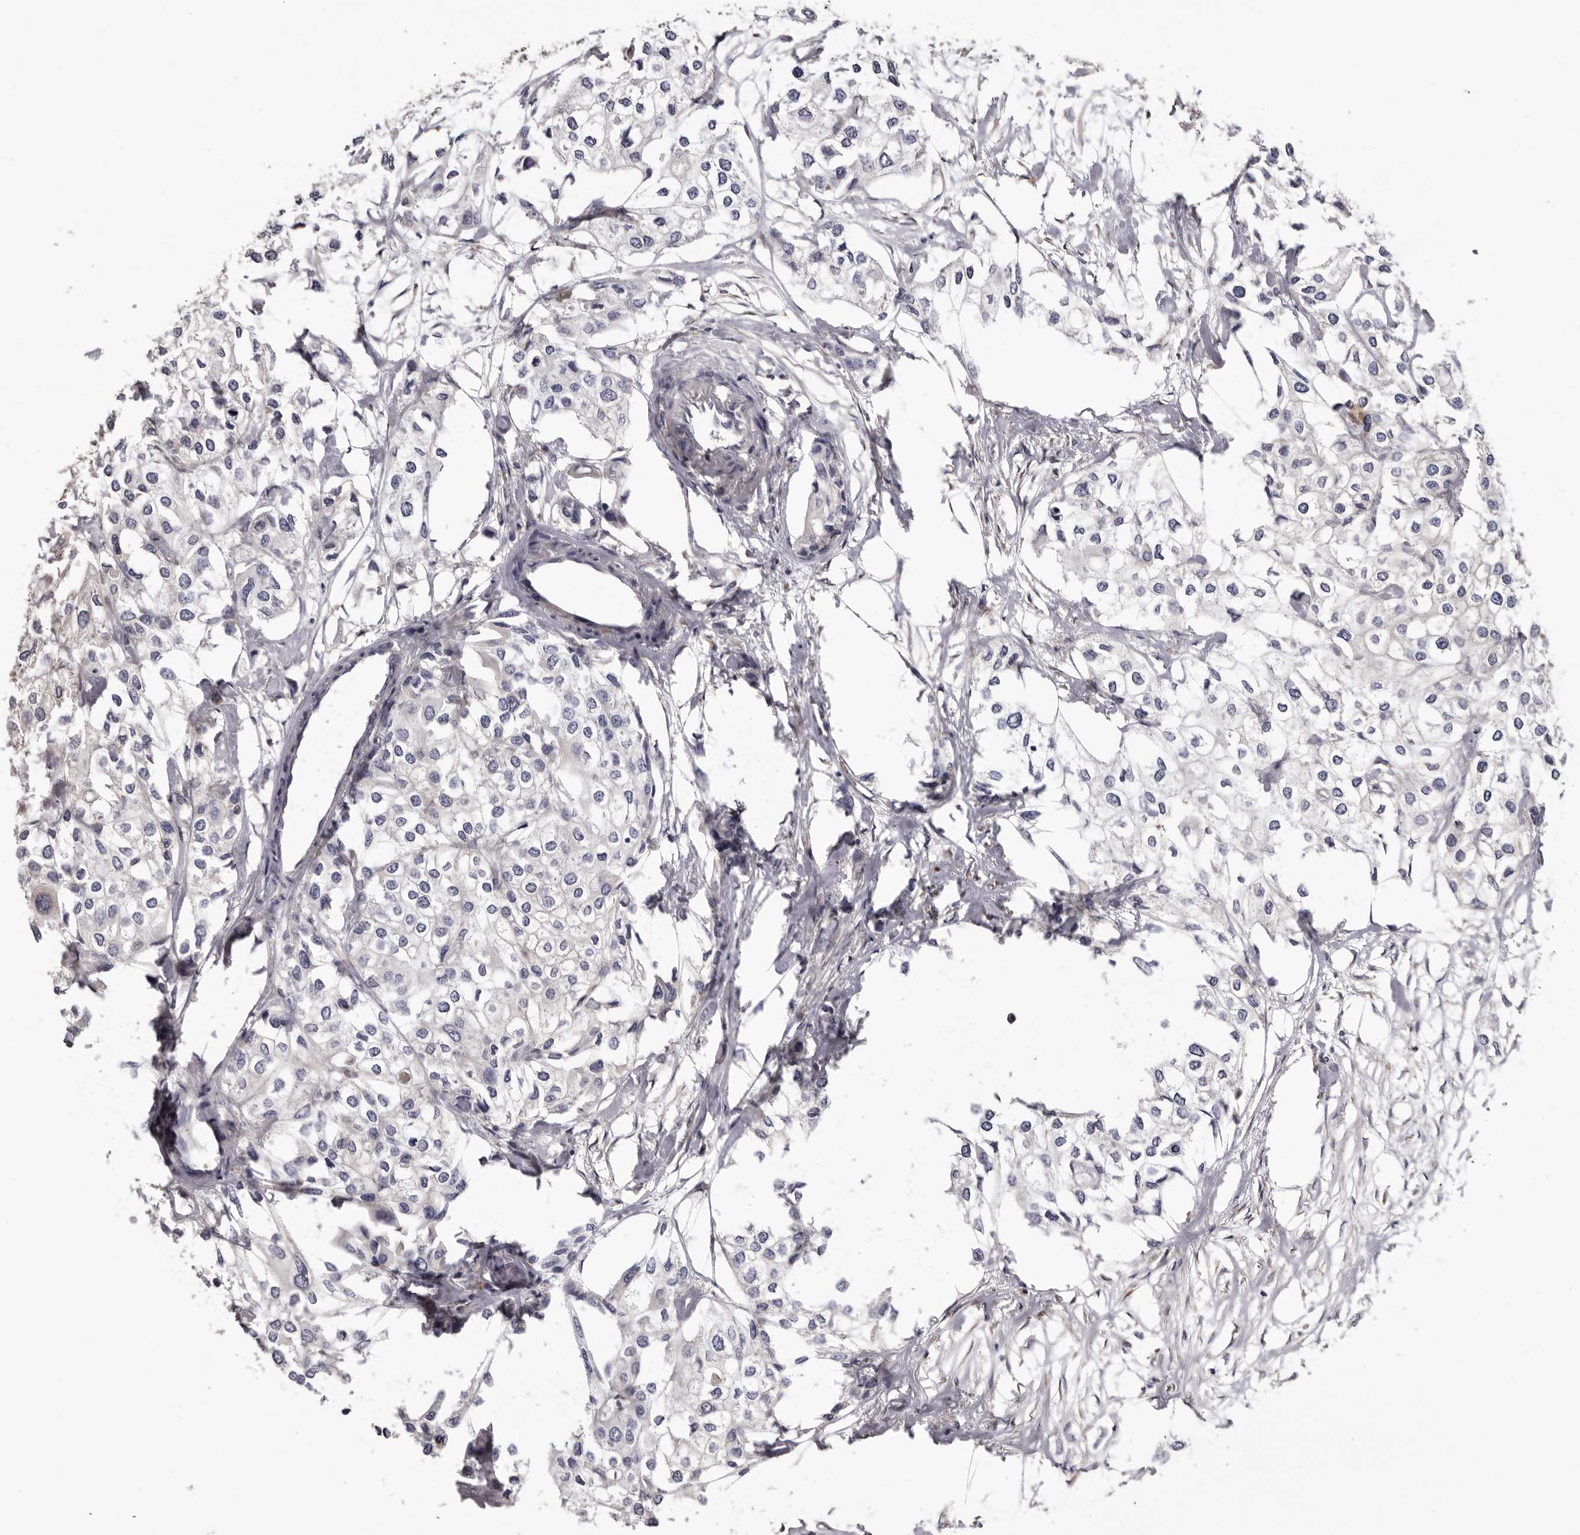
{"staining": {"intensity": "negative", "quantity": "none", "location": "none"}, "tissue": "urothelial cancer", "cell_type": "Tumor cells", "image_type": "cancer", "snomed": [{"axis": "morphology", "description": "Urothelial carcinoma, High grade"}, {"axis": "topography", "description": "Urinary bladder"}], "caption": "Immunohistochemical staining of human urothelial carcinoma (high-grade) demonstrates no significant expression in tumor cells.", "gene": "ASIC5", "patient": {"sex": "male", "age": 64}}